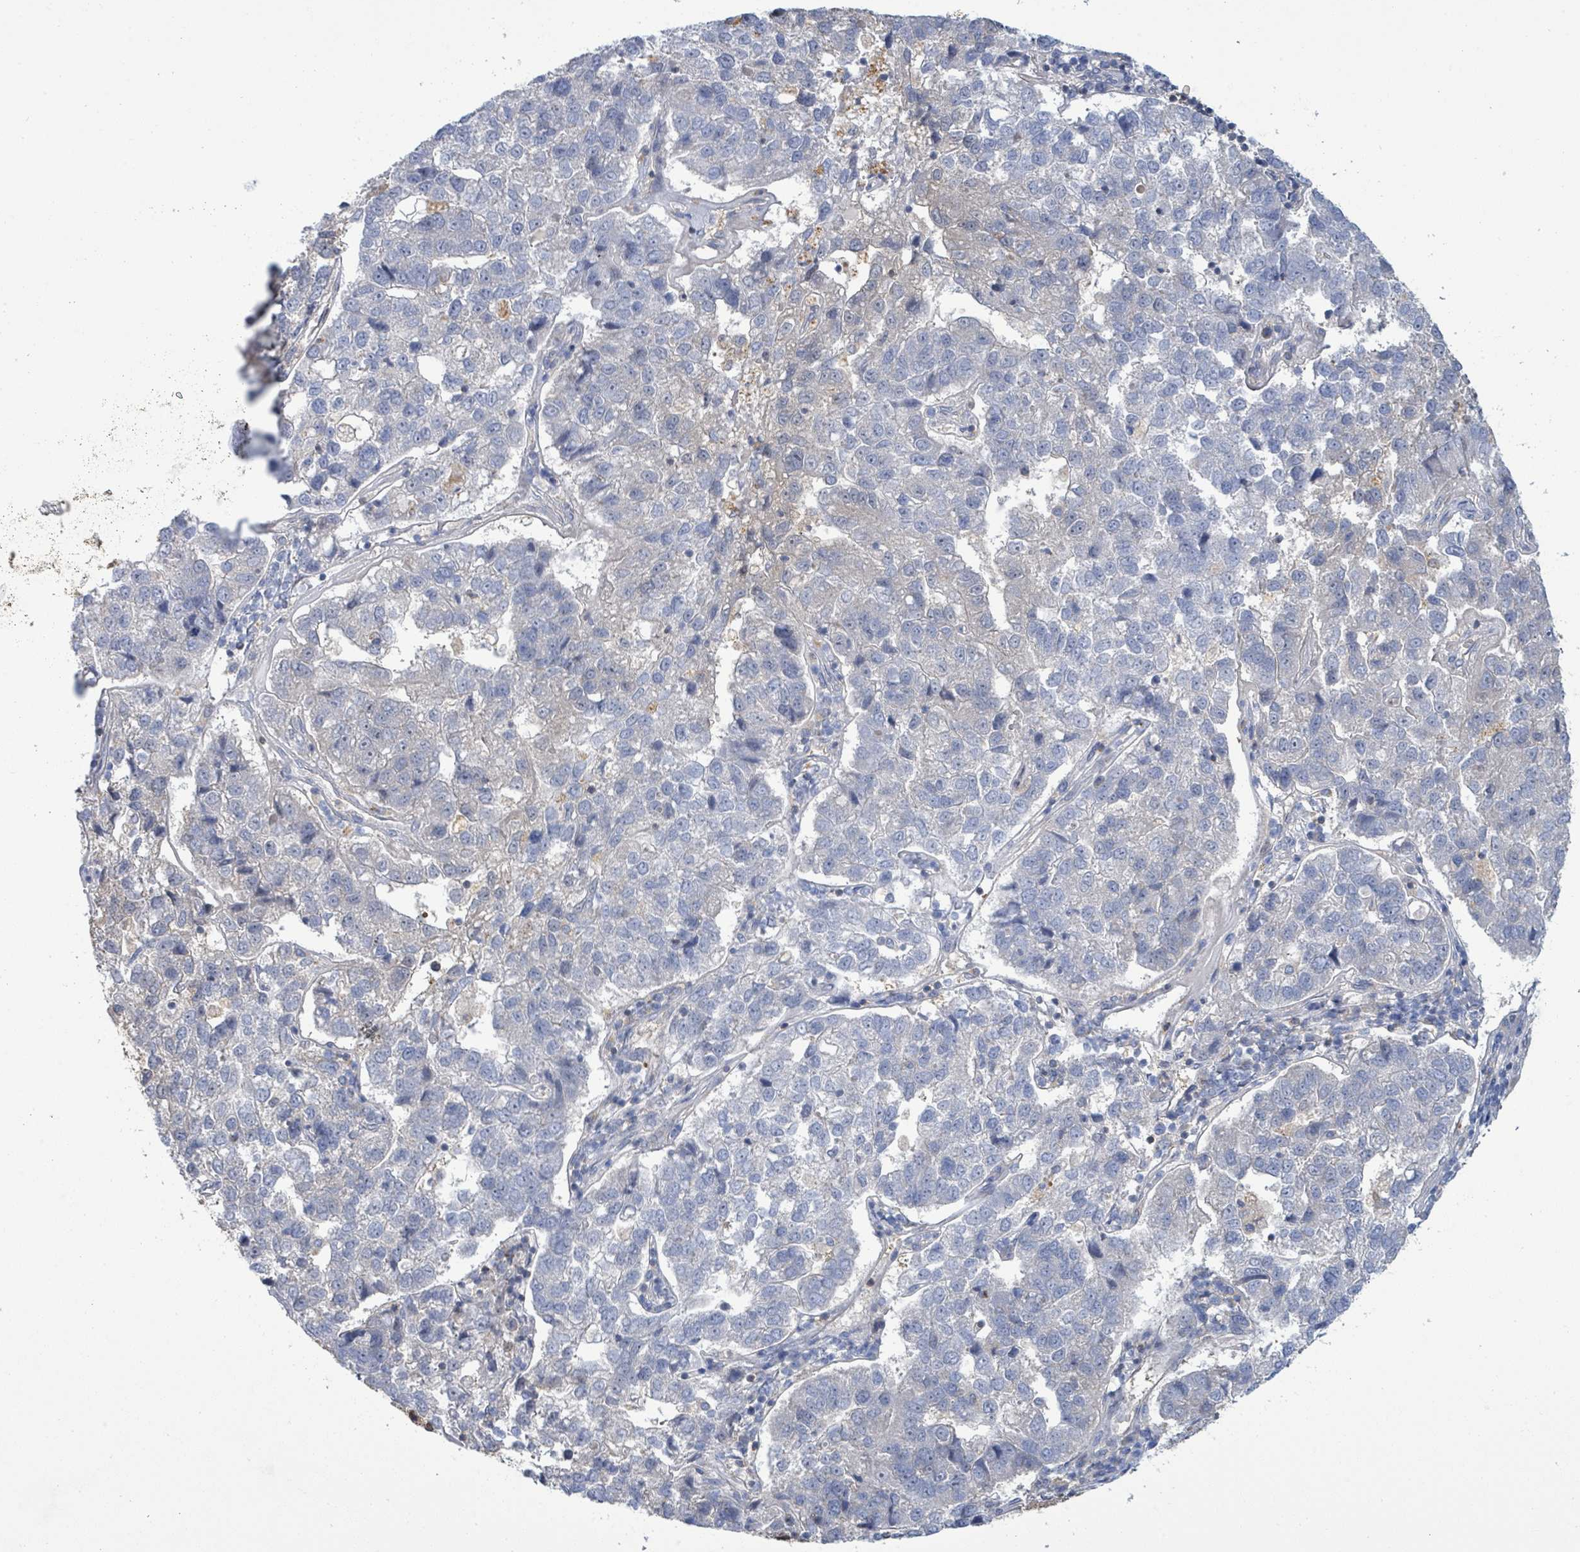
{"staining": {"intensity": "negative", "quantity": "none", "location": "none"}, "tissue": "pancreatic cancer", "cell_type": "Tumor cells", "image_type": "cancer", "snomed": [{"axis": "morphology", "description": "Adenocarcinoma, NOS"}, {"axis": "topography", "description": "Pancreas"}], "caption": "A photomicrograph of human pancreatic cancer is negative for staining in tumor cells.", "gene": "PGAM1", "patient": {"sex": "female", "age": 61}}